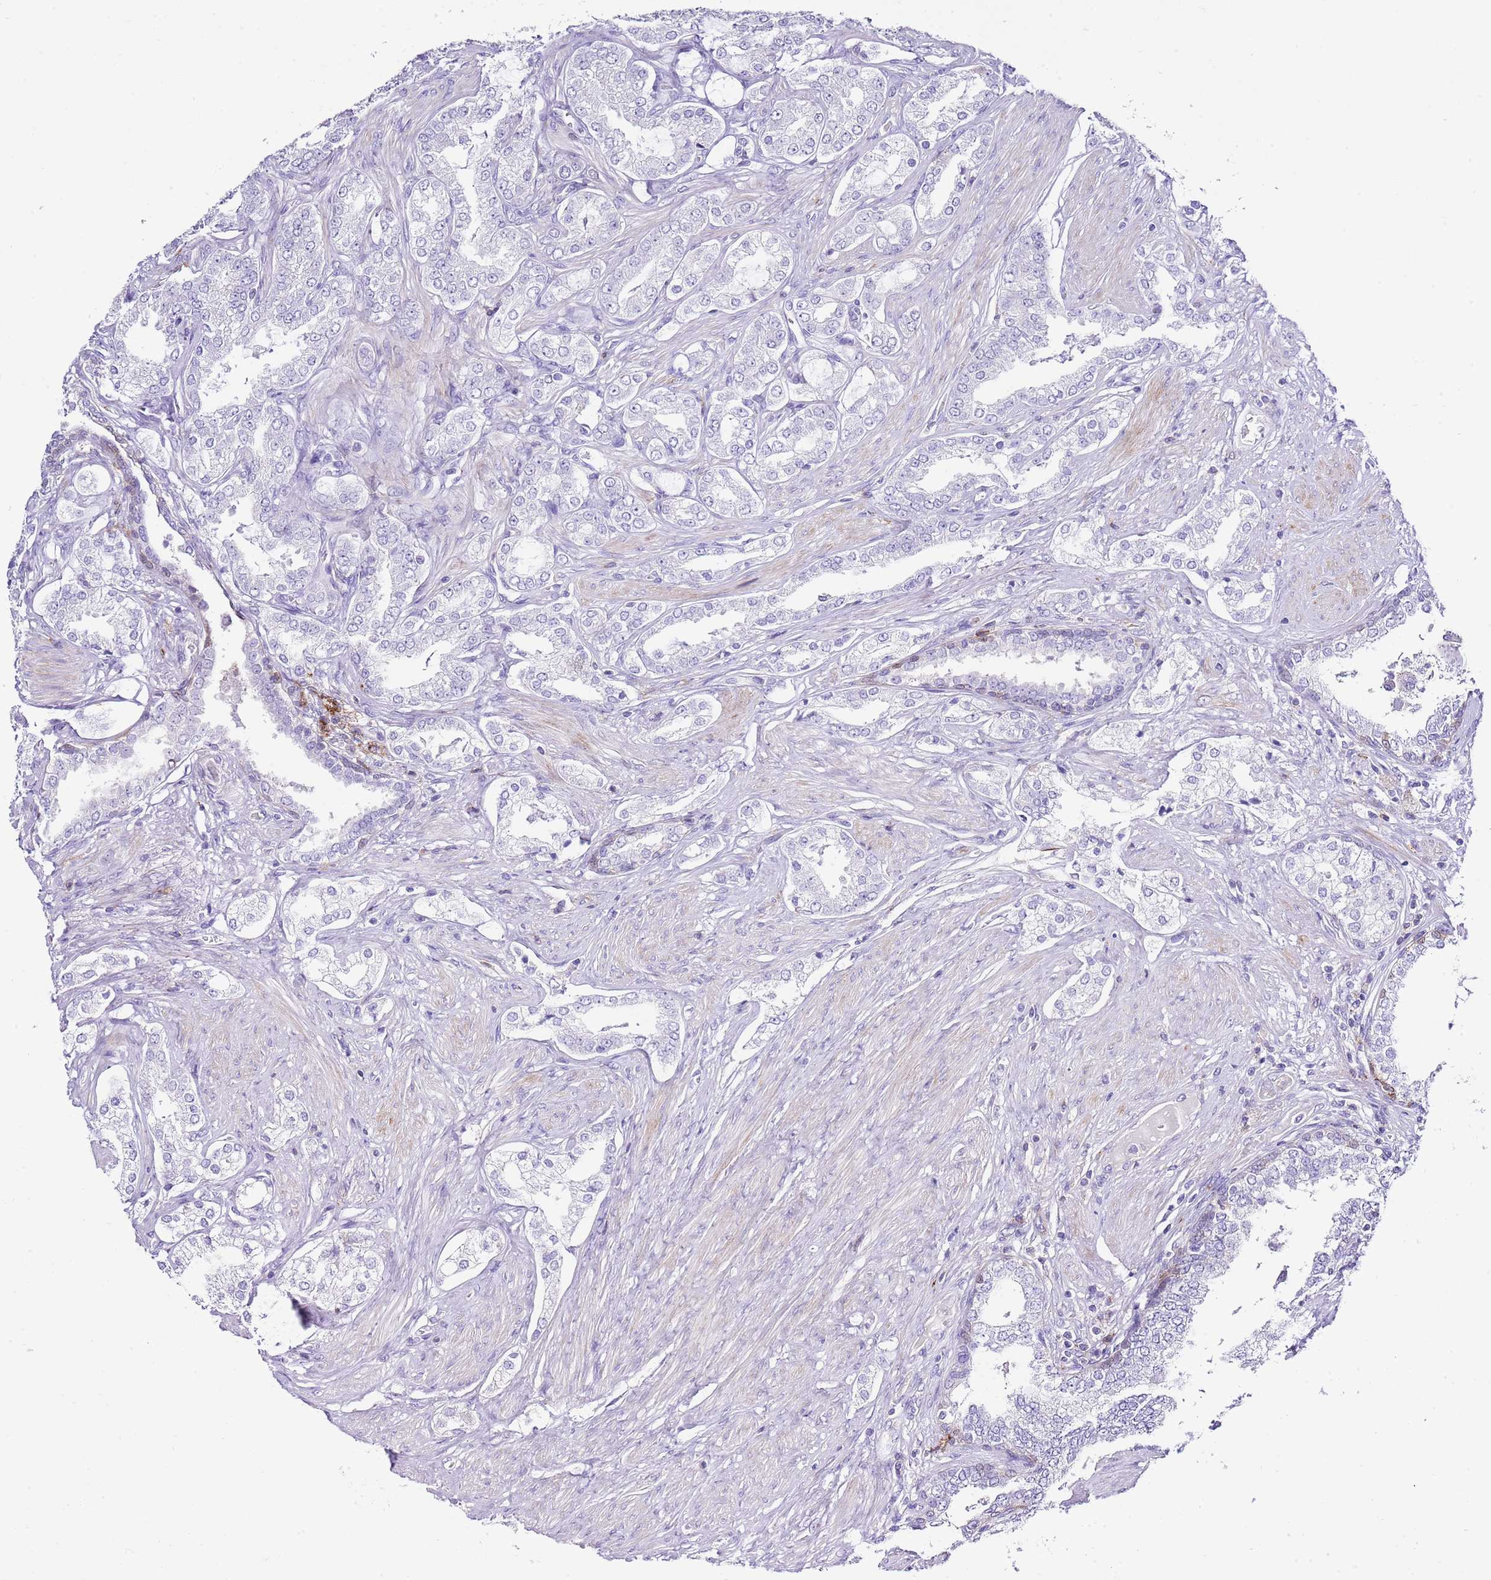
{"staining": {"intensity": "negative", "quantity": "none", "location": "none"}, "tissue": "prostate cancer", "cell_type": "Tumor cells", "image_type": "cancer", "snomed": [{"axis": "morphology", "description": "Adenocarcinoma, High grade"}, {"axis": "topography", "description": "Prostate"}], "caption": "Immunohistochemical staining of human prostate cancer (high-grade adenocarcinoma) reveals no significant staining in tumor cells.", "gene": "ALDH3A1", "patient": {"sex": "male", "age": 71}}